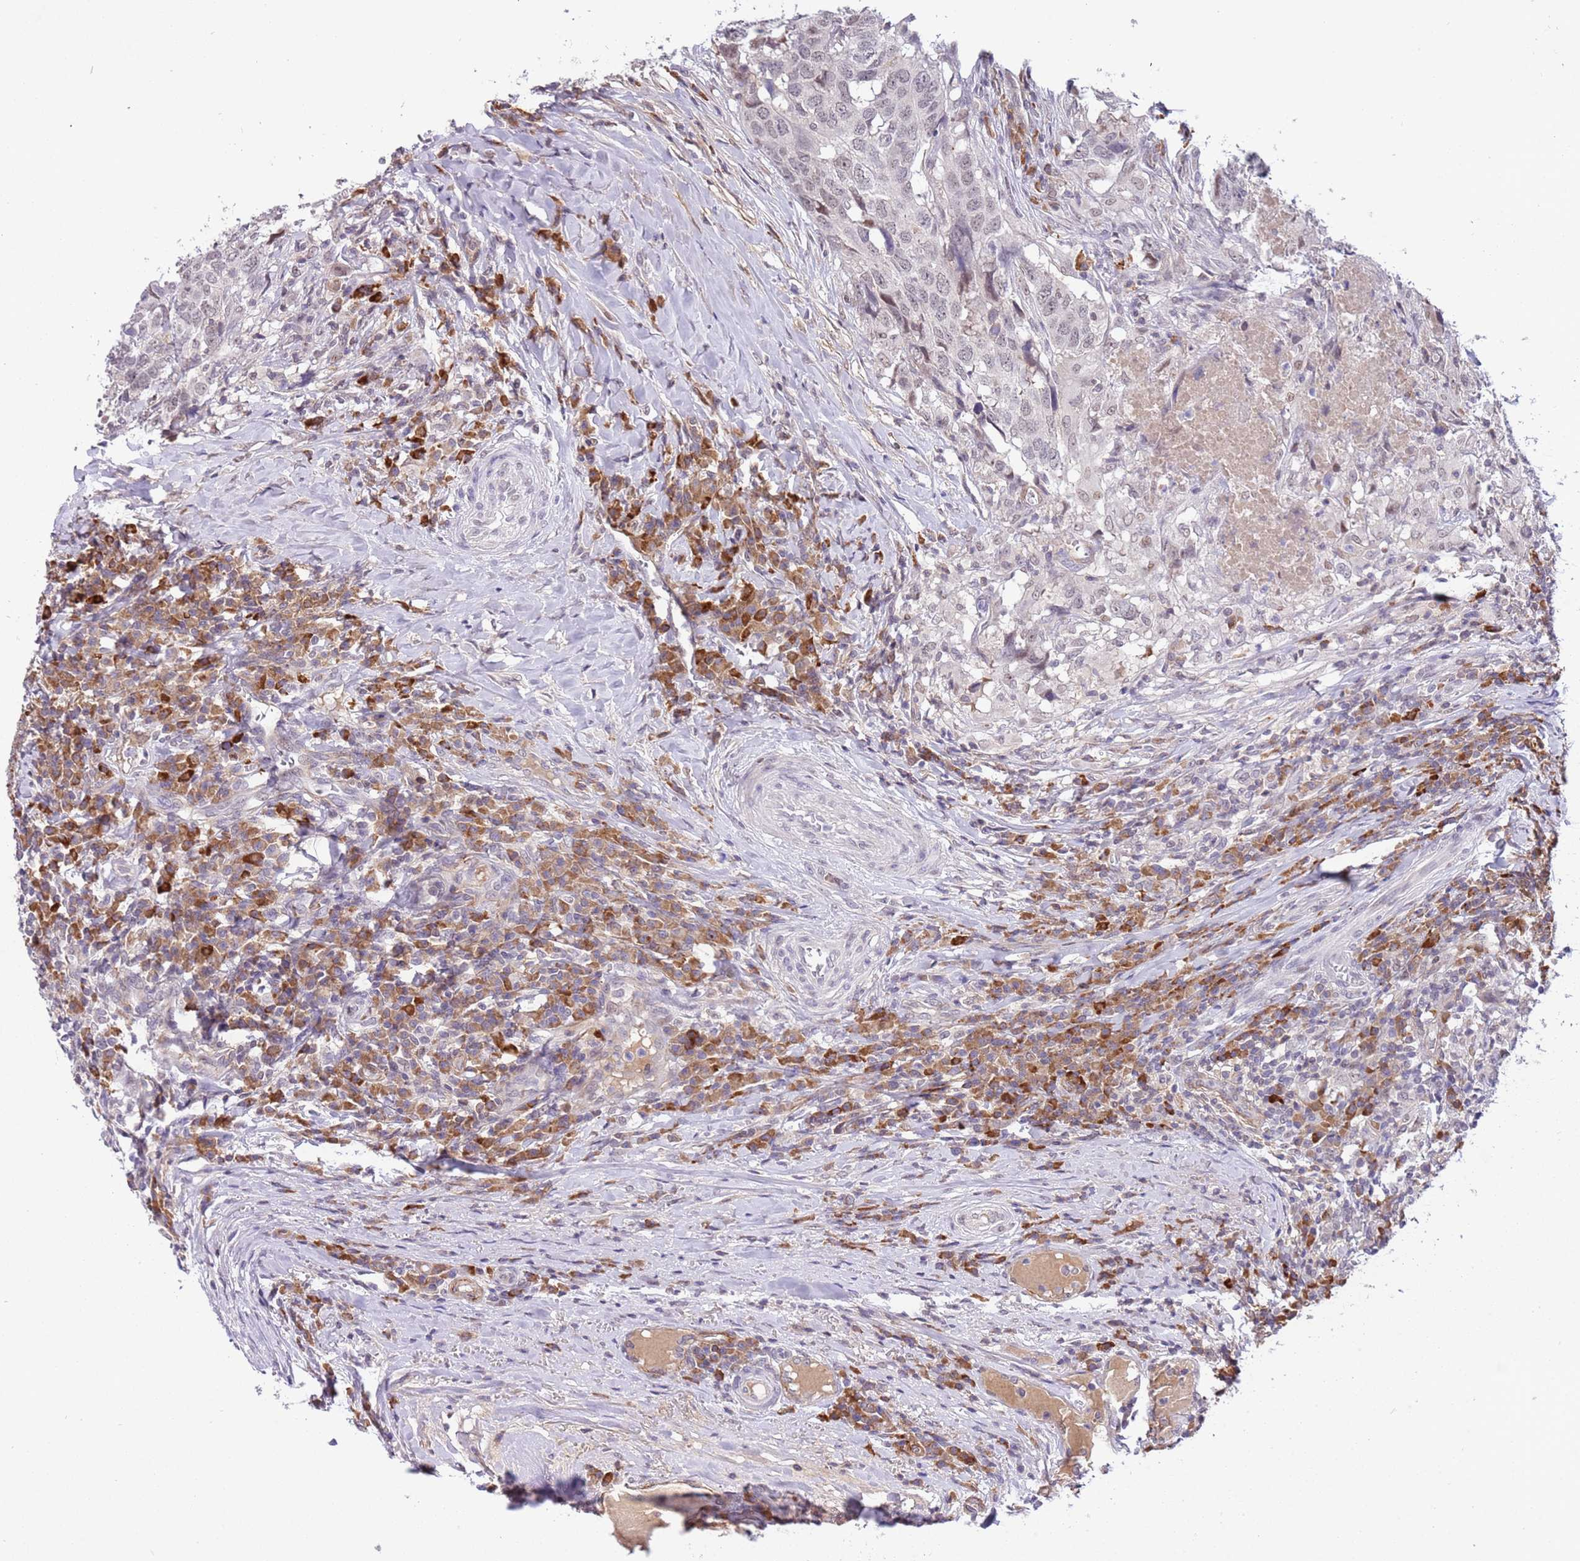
{"staining": {"intensity": "weak", "quantity": "<25%", "location": "nuclear"}, "tissue": "head and neck cancer", "cell_type": "Tumor cells", "image_type": "cancer", "snomed": [{"axis": "morphology", "description": "Squamous cell carcinoma, NOS"}, {"axis": "topography", "description": "Head-Neck"}], "caption": "High power microscopy histopathology image of an immunohistochemistry photomicrograph of head and neck squamous cell carcinoma, revealing no significant expression in tumor cells.", "gene": "MAGEF1", "patient": {"sex": "male", "age": 66}}